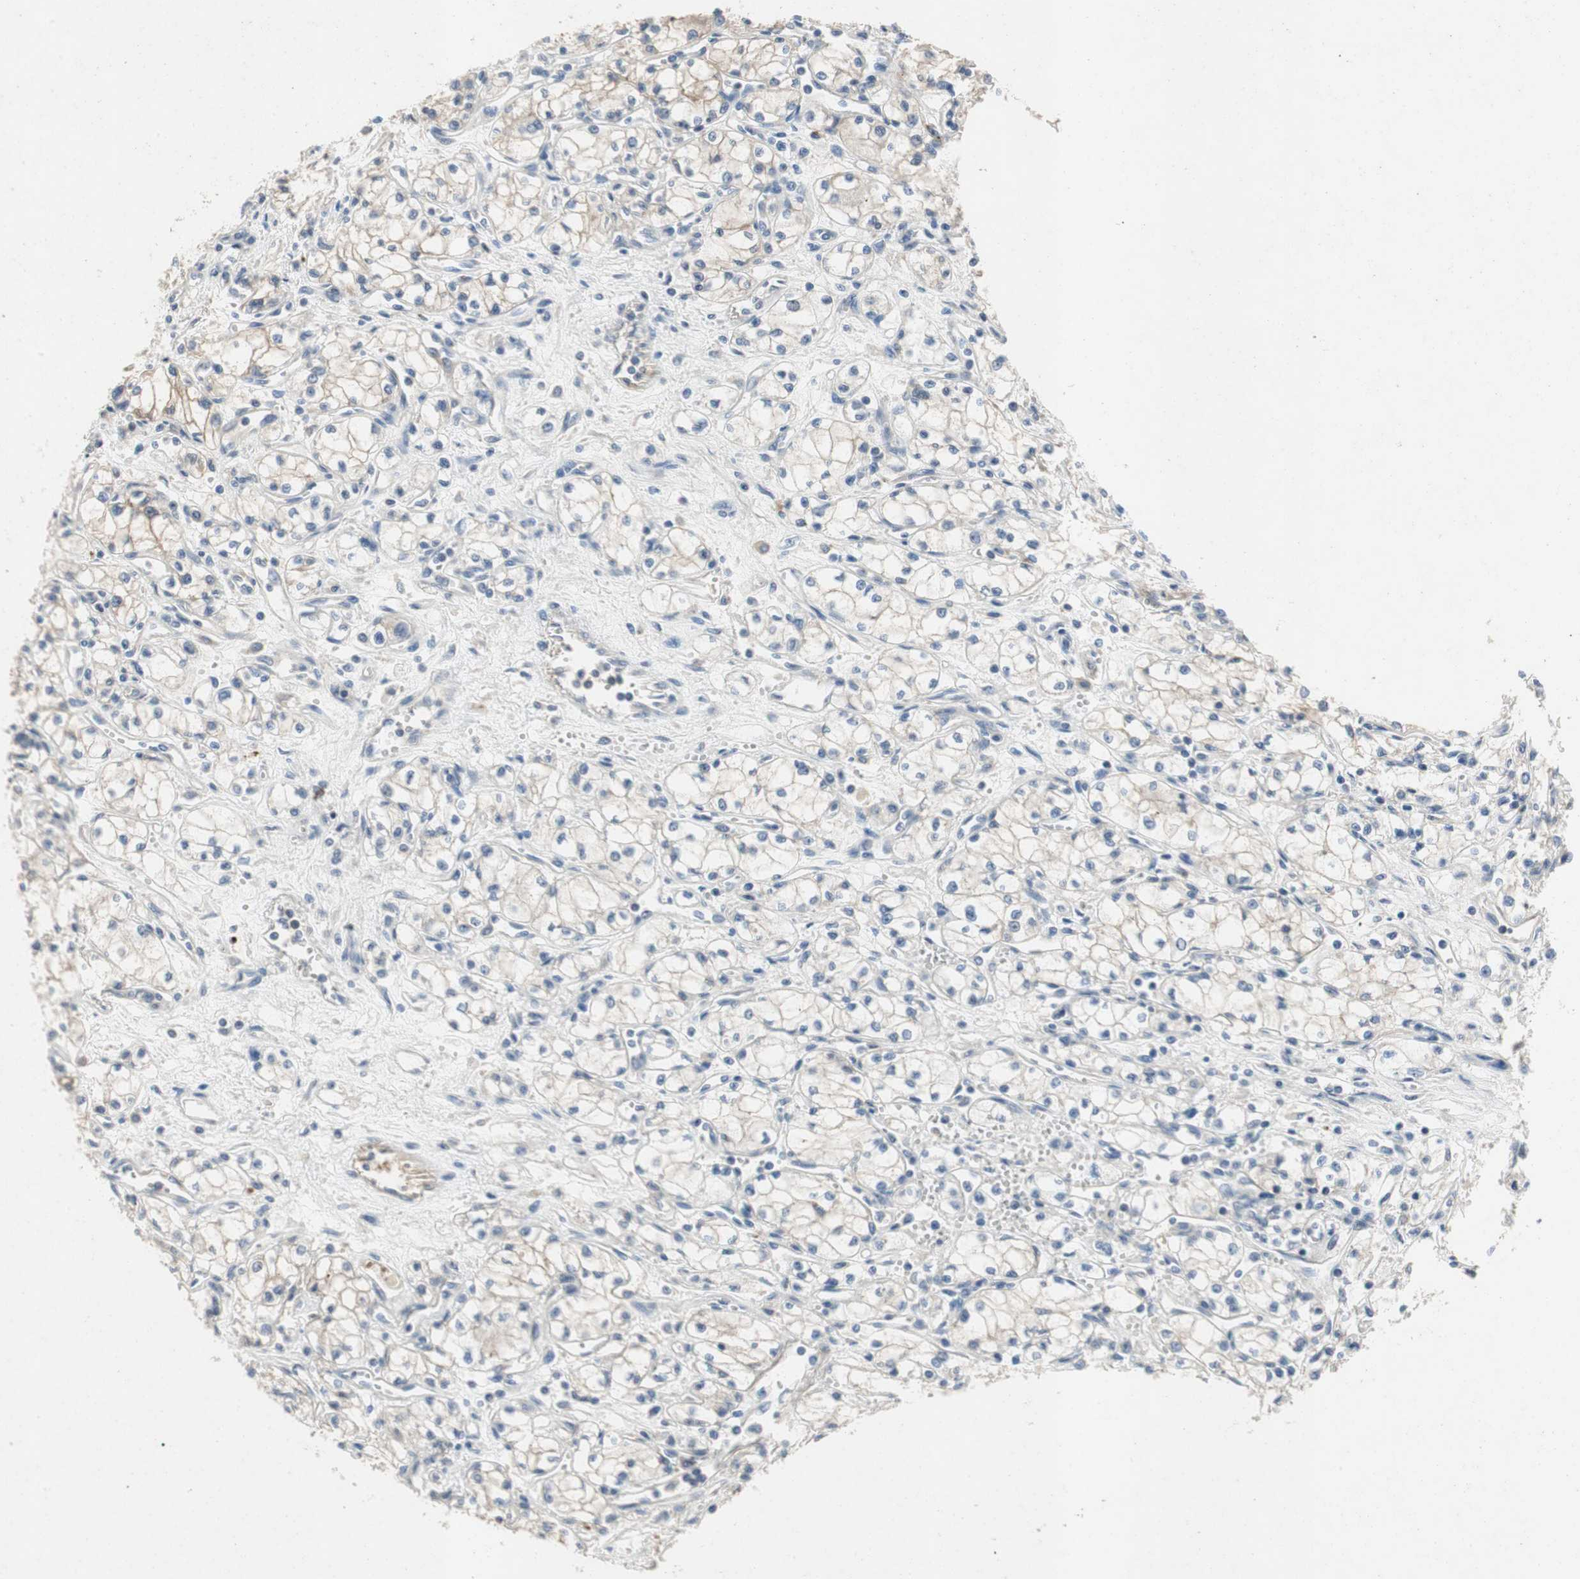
{"staining": {"intensity": "negative", "quantity": "none", "location": "none"}, "tissue": "renal cancer", "cell_type": "Tumor cells", "image_type": "cancer", "snomed": [{"axis": "morphology", "description": "Normal tissue, NOS"}, {"axis": "morphology", "description": "Adenocarcinoma, NOS"}, {"axis": "topography", "description": "Kidney"}], "caption": "Renal cancer was stained to show a protein in brown. There is no significant expression in tumor cells.", "gene": "ALPL", "patient": {"sex": "male", "age": 59}}